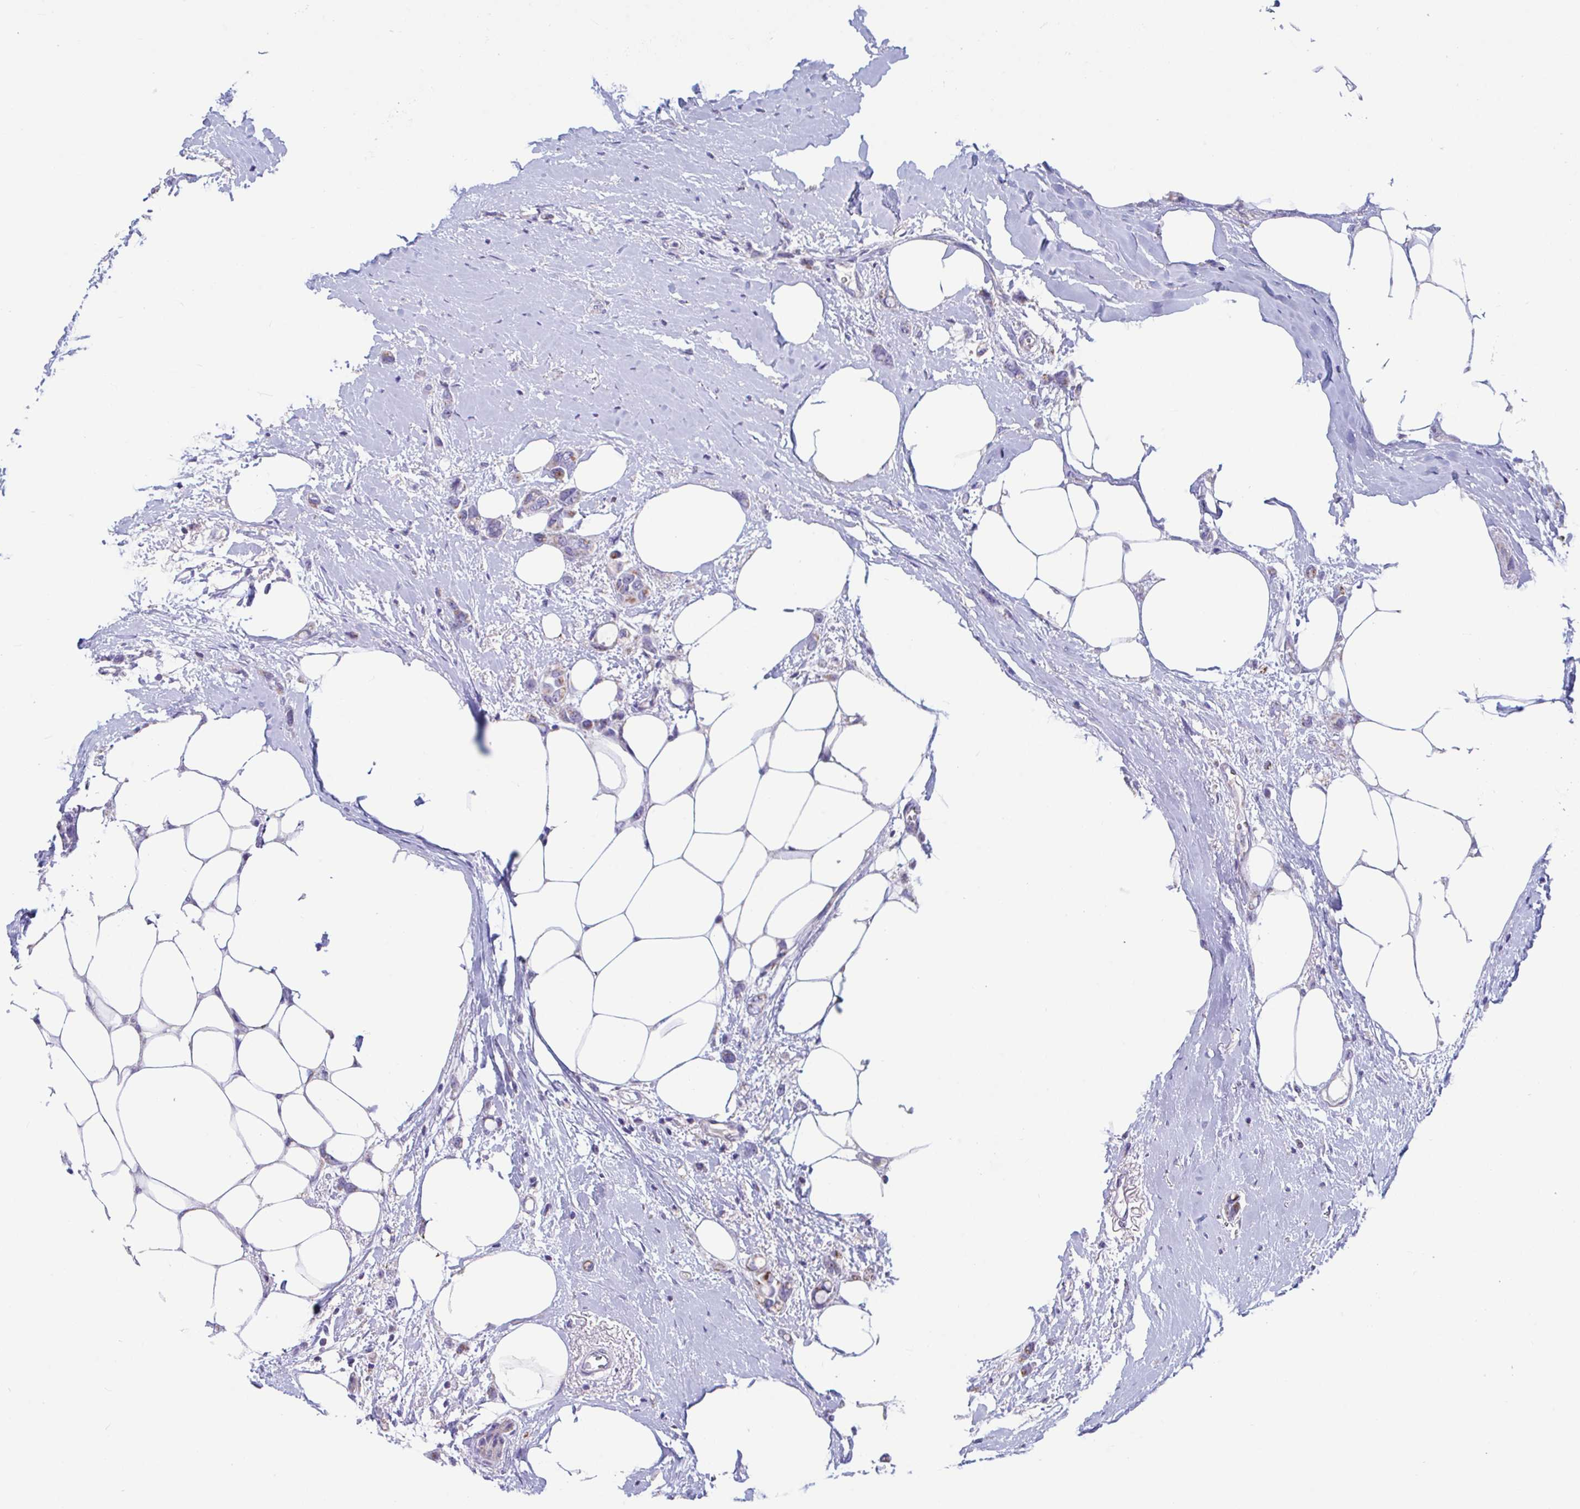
{"staining": {"intensity": "weak", "quantity": "25%-75%", "location": "cytoplasmic/membranous"}, "tissue": "breast cancer", "cell_type": "Tumor cells", "image_type": "cancer", "snomed": [{"axis": "morphology", "description": "Lobular carcinoma"}, {"axis": "topography", "description": "Breast"}], "caption": "Approximately 25%-75% of tumor cells in breast lobular carcinoma display weak cytoplasmic/membranous protein staining as visualized by brown immunohistochemical staining.", "gene": "OR13A1", "patient": {"sex": "female", "age": 91}}